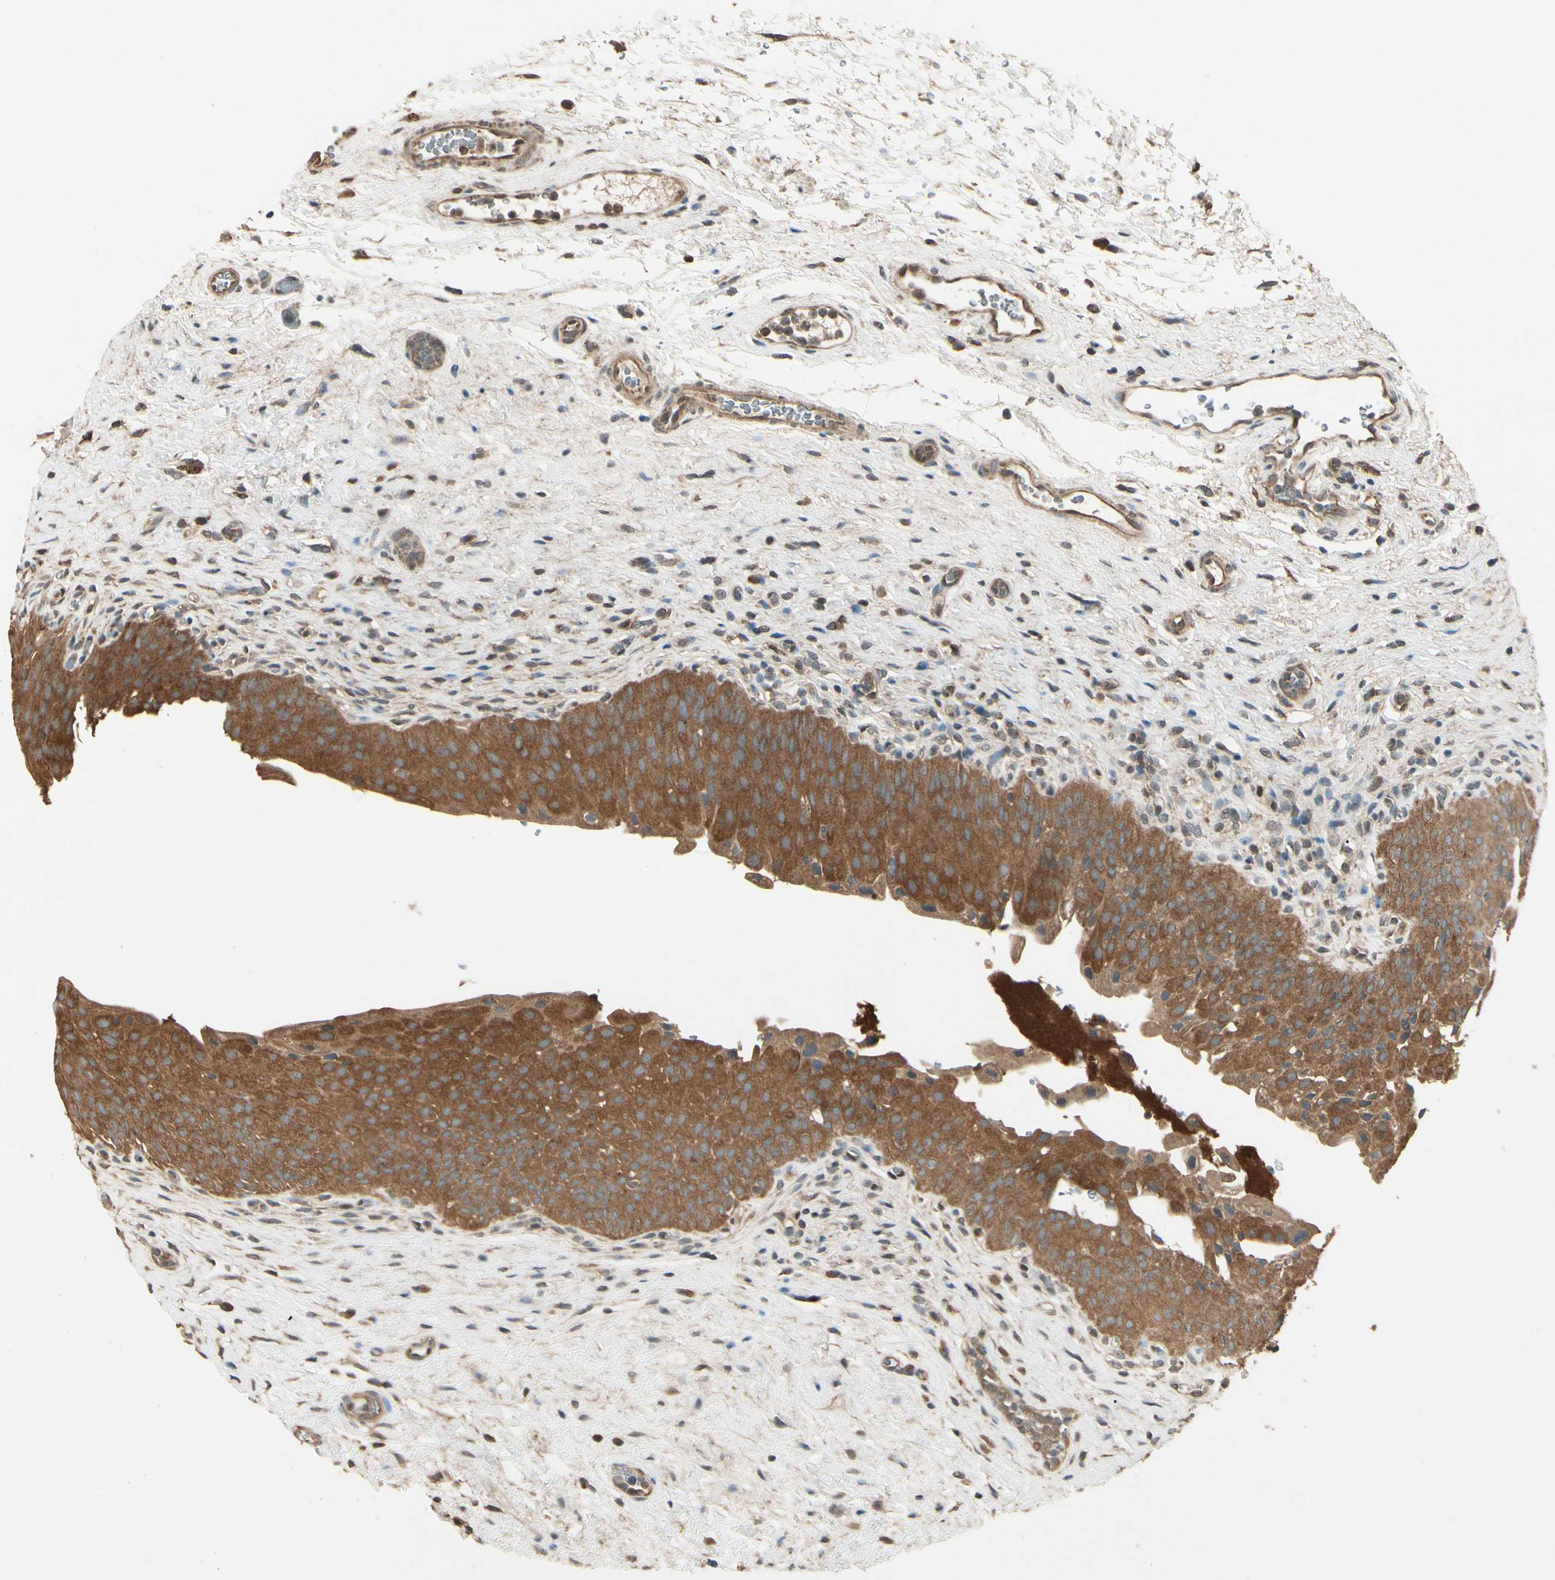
{"staining": {"intensity": "strong", "quantity": ">75%", "location": "cytoplasmic/membranous"}, "tissue": "urinary bladder", "cell_type": "Urothelial cells", "image_type": "normal", "snomed": [{"axis": "morphology", "description": "Normal tissue, NOS"}, {"axis": "morphology", "description": "Urothelial carcinoma, High grade"}, {"axis": "topography", "description": "Urinary bladder"}], "caption": "The photomicrograph displays staining of unremarkable urinary bladder, revealing strong cytoplasmic/membranous protein positivity (brown color) within urothelial cells.", "gene": "CCT7", "patient": {"sex": "male", "age": 46}}